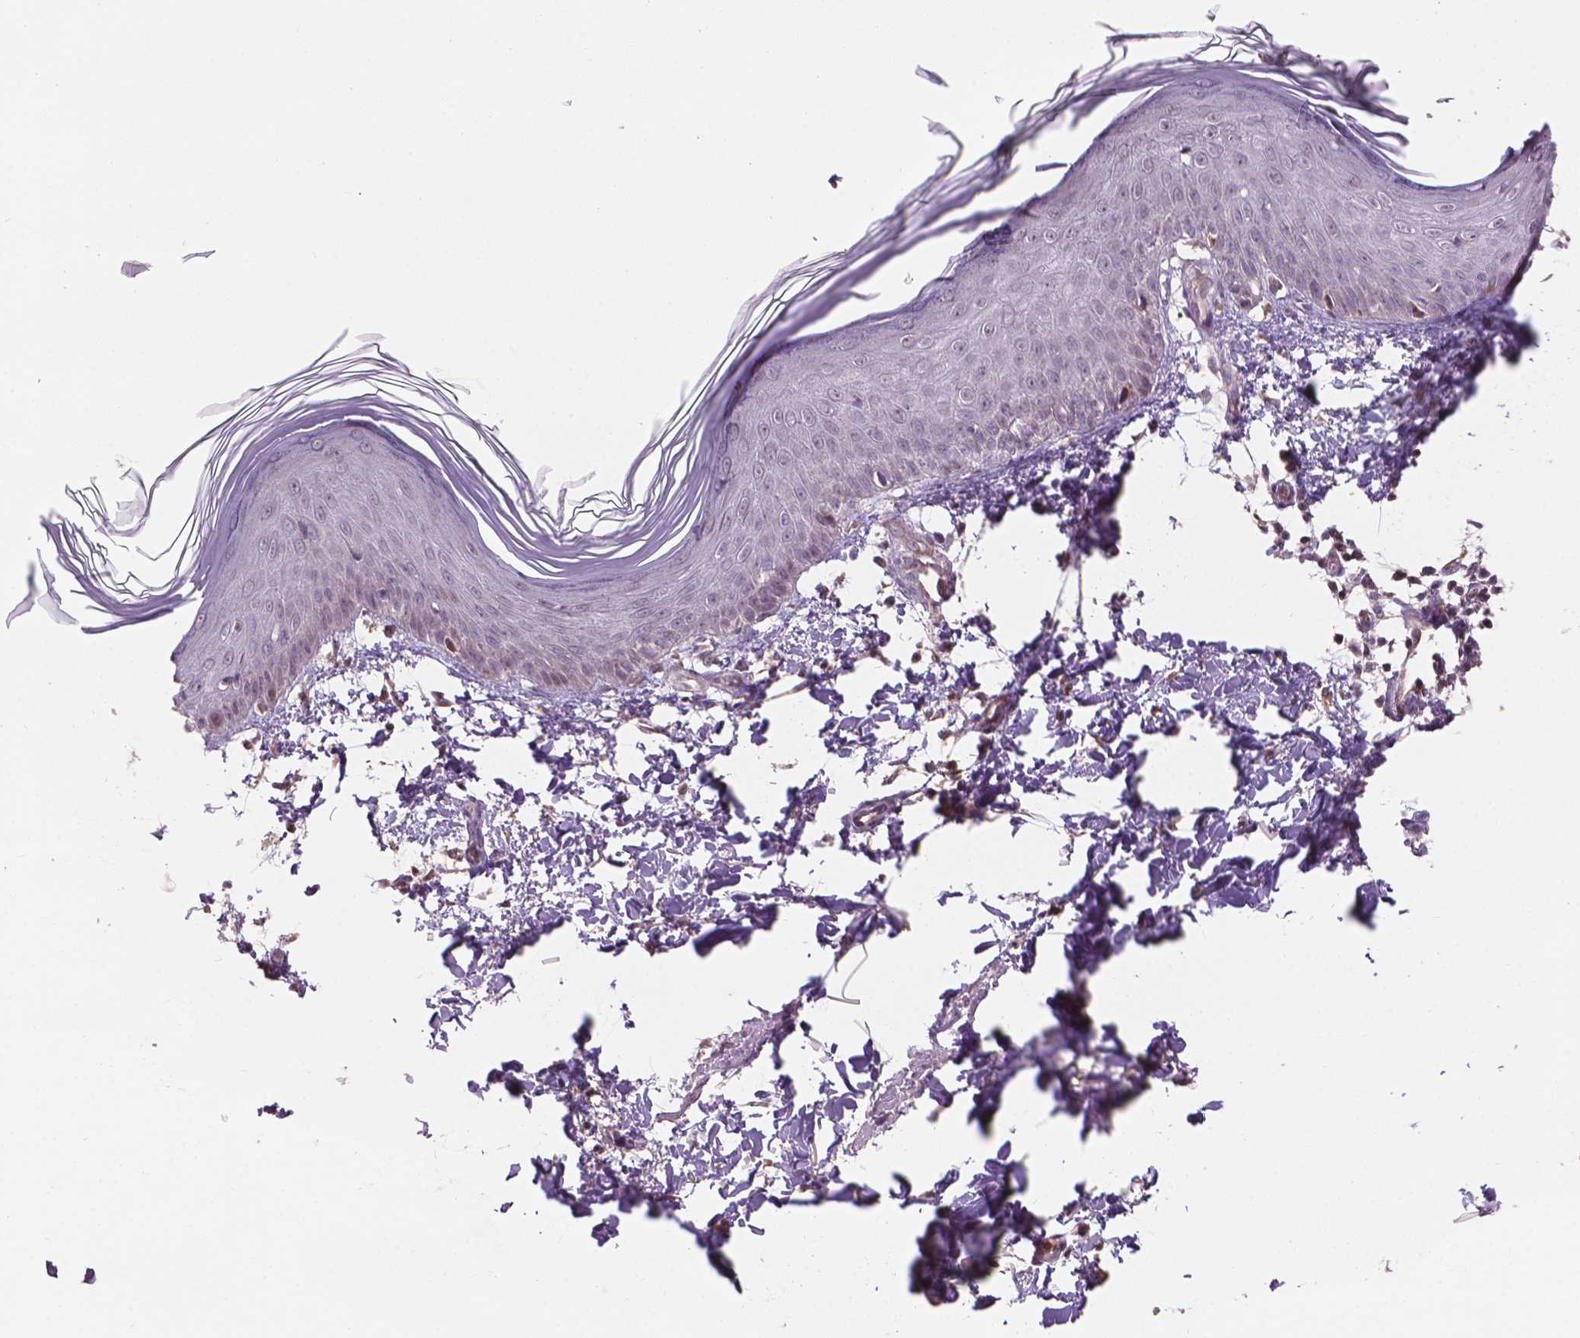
{"staining": {"intensity": "negative", "quantity": "none", "location": "none"}, "tissue": "skin", "cell_type": "Fibroblasts", "image_type": "normal", "snomed": [{"axis": "morphology", "description": "Normal tissue, NOS"}, {"axis": "topography", "description": "Skin"}], "caption": "Immunohistochemical staining of normal human skin exhibits no significant staining in fibroblasts. (DAB IHC, high magnification).", "gene": "IFFO1", "patient": {"sex": "female", "age": 62}}